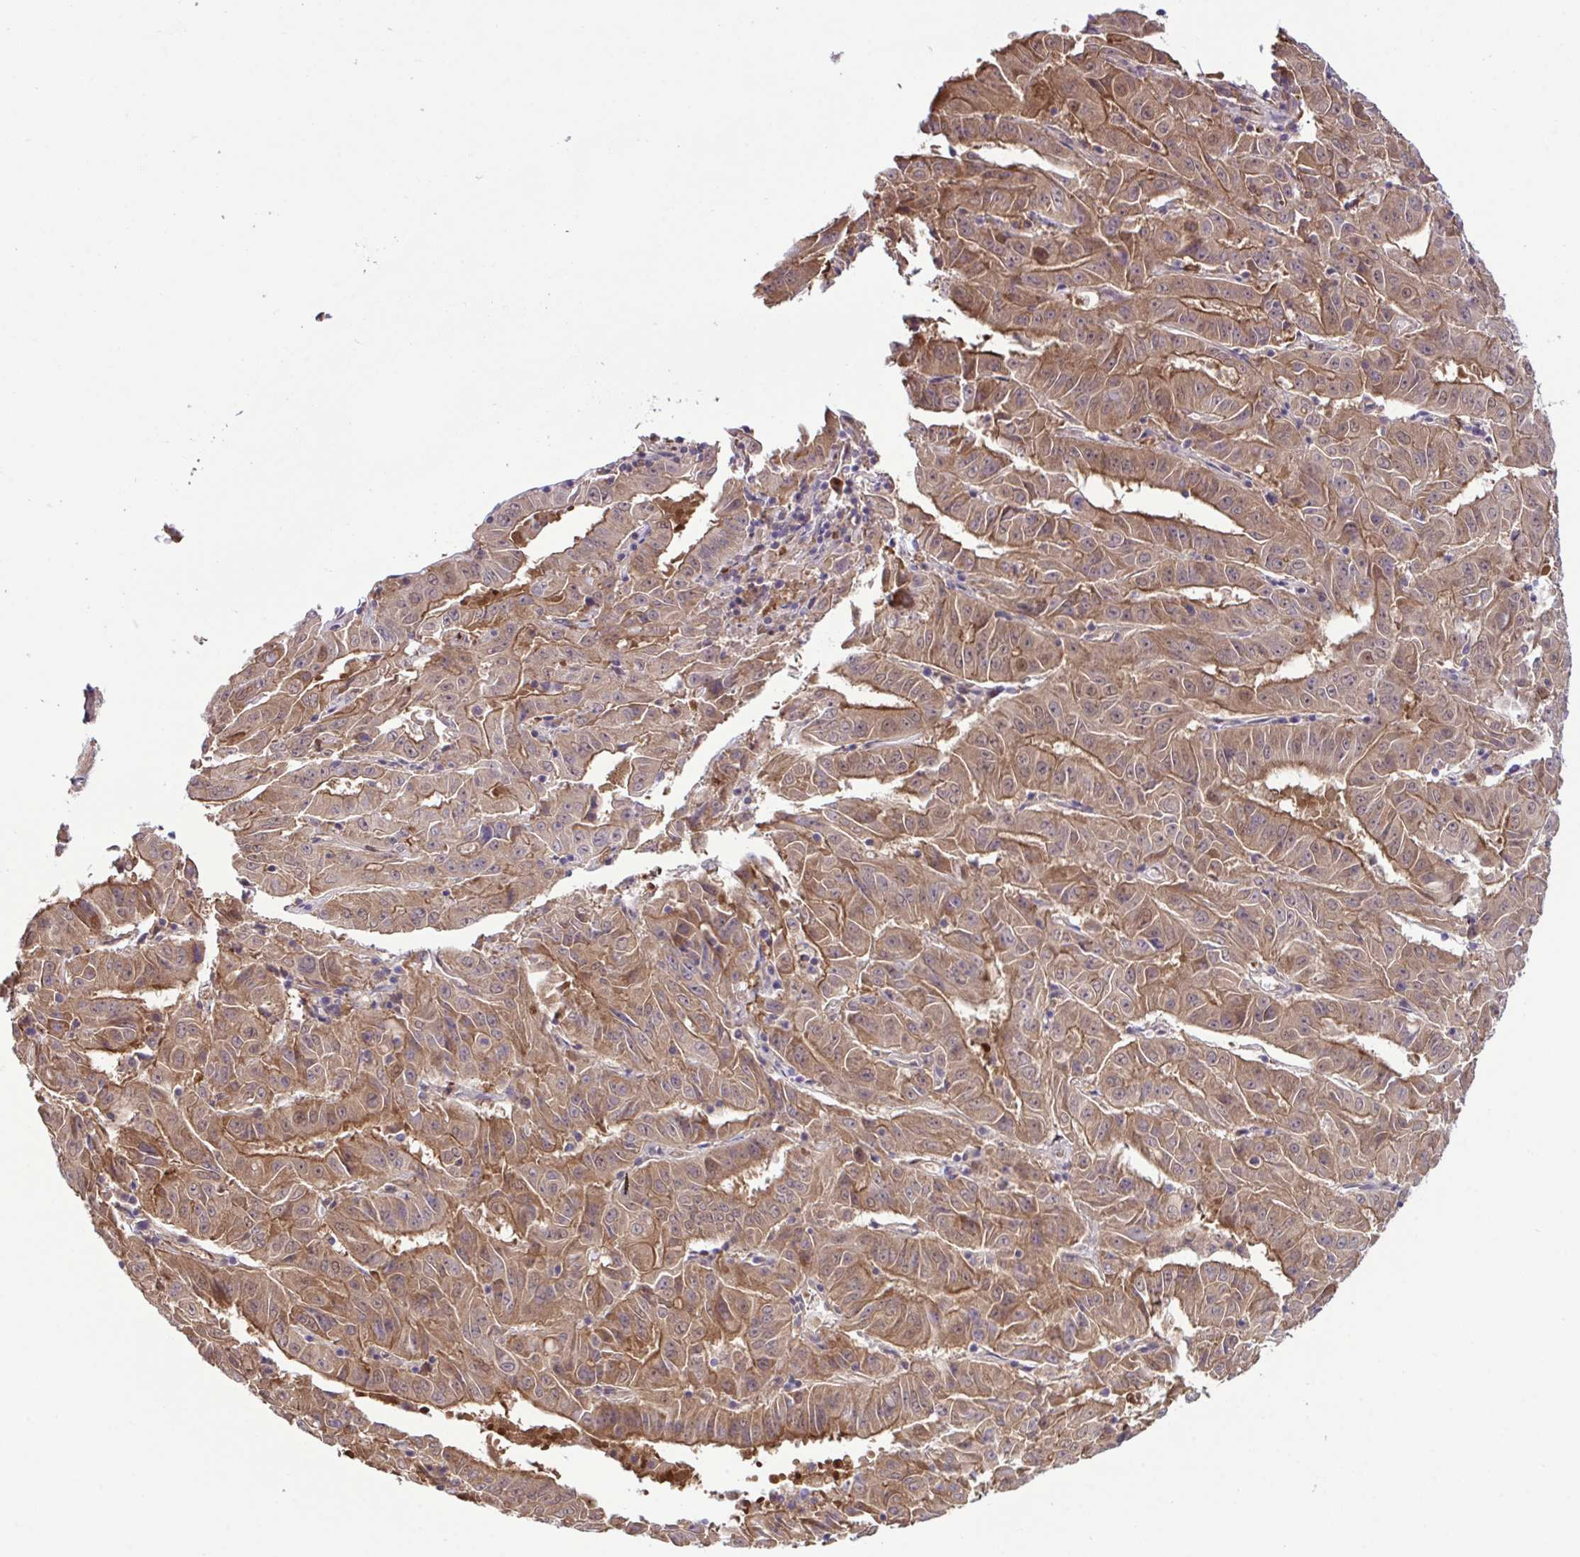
{"staining": {"intensity": "moderate", "quantity": ">75%", "location": "cytoplasmic/membranous,nuclear"}, "tissue": "pancreatic cancer", "cell_type": "Tumor cells", "image_type": "cancer", "snomed": [{"axis": "morphology", "description": "Adenocarcinoma, NOS"}, {"axis": "topography", "description": "Pancreas"}], "caption": "A medium amount of moderate cytoplasmic/membranous and nuclear expression is present in about >75% of tumor cells in pancreatic cancer tissue.", "gene": "CMPK1", "patient": {"sex": "male", "age": 63}}